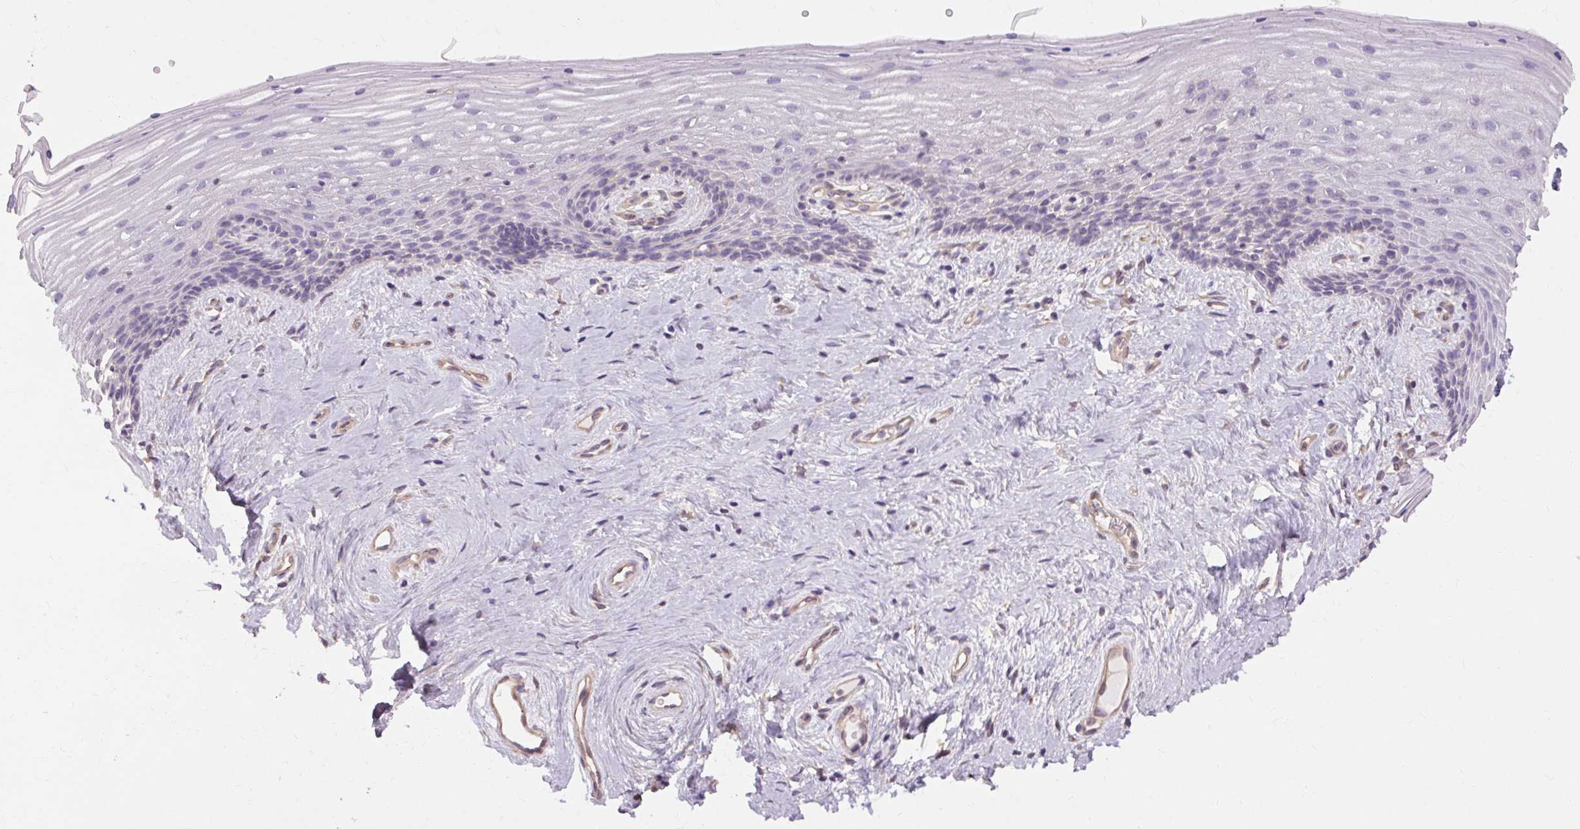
{"staining": {"intensity": "negative", "quantity": "none", "location": "none"}, "tissue": "vagina", "cell_type": "Squamous epithelial cells", "image_type": "normal", "snomed": [{"axis": "morphology", "description": "Normal tissue, NOS"}, {"axis": "topography", "description": "Vagina"}], "caption": "Immunohistochemistry (IHC) of benign vagina shows no staining in squamous epithelial cells.", "gene": "TM6SF1", "patient": {"sex": "female", "age": 45}}